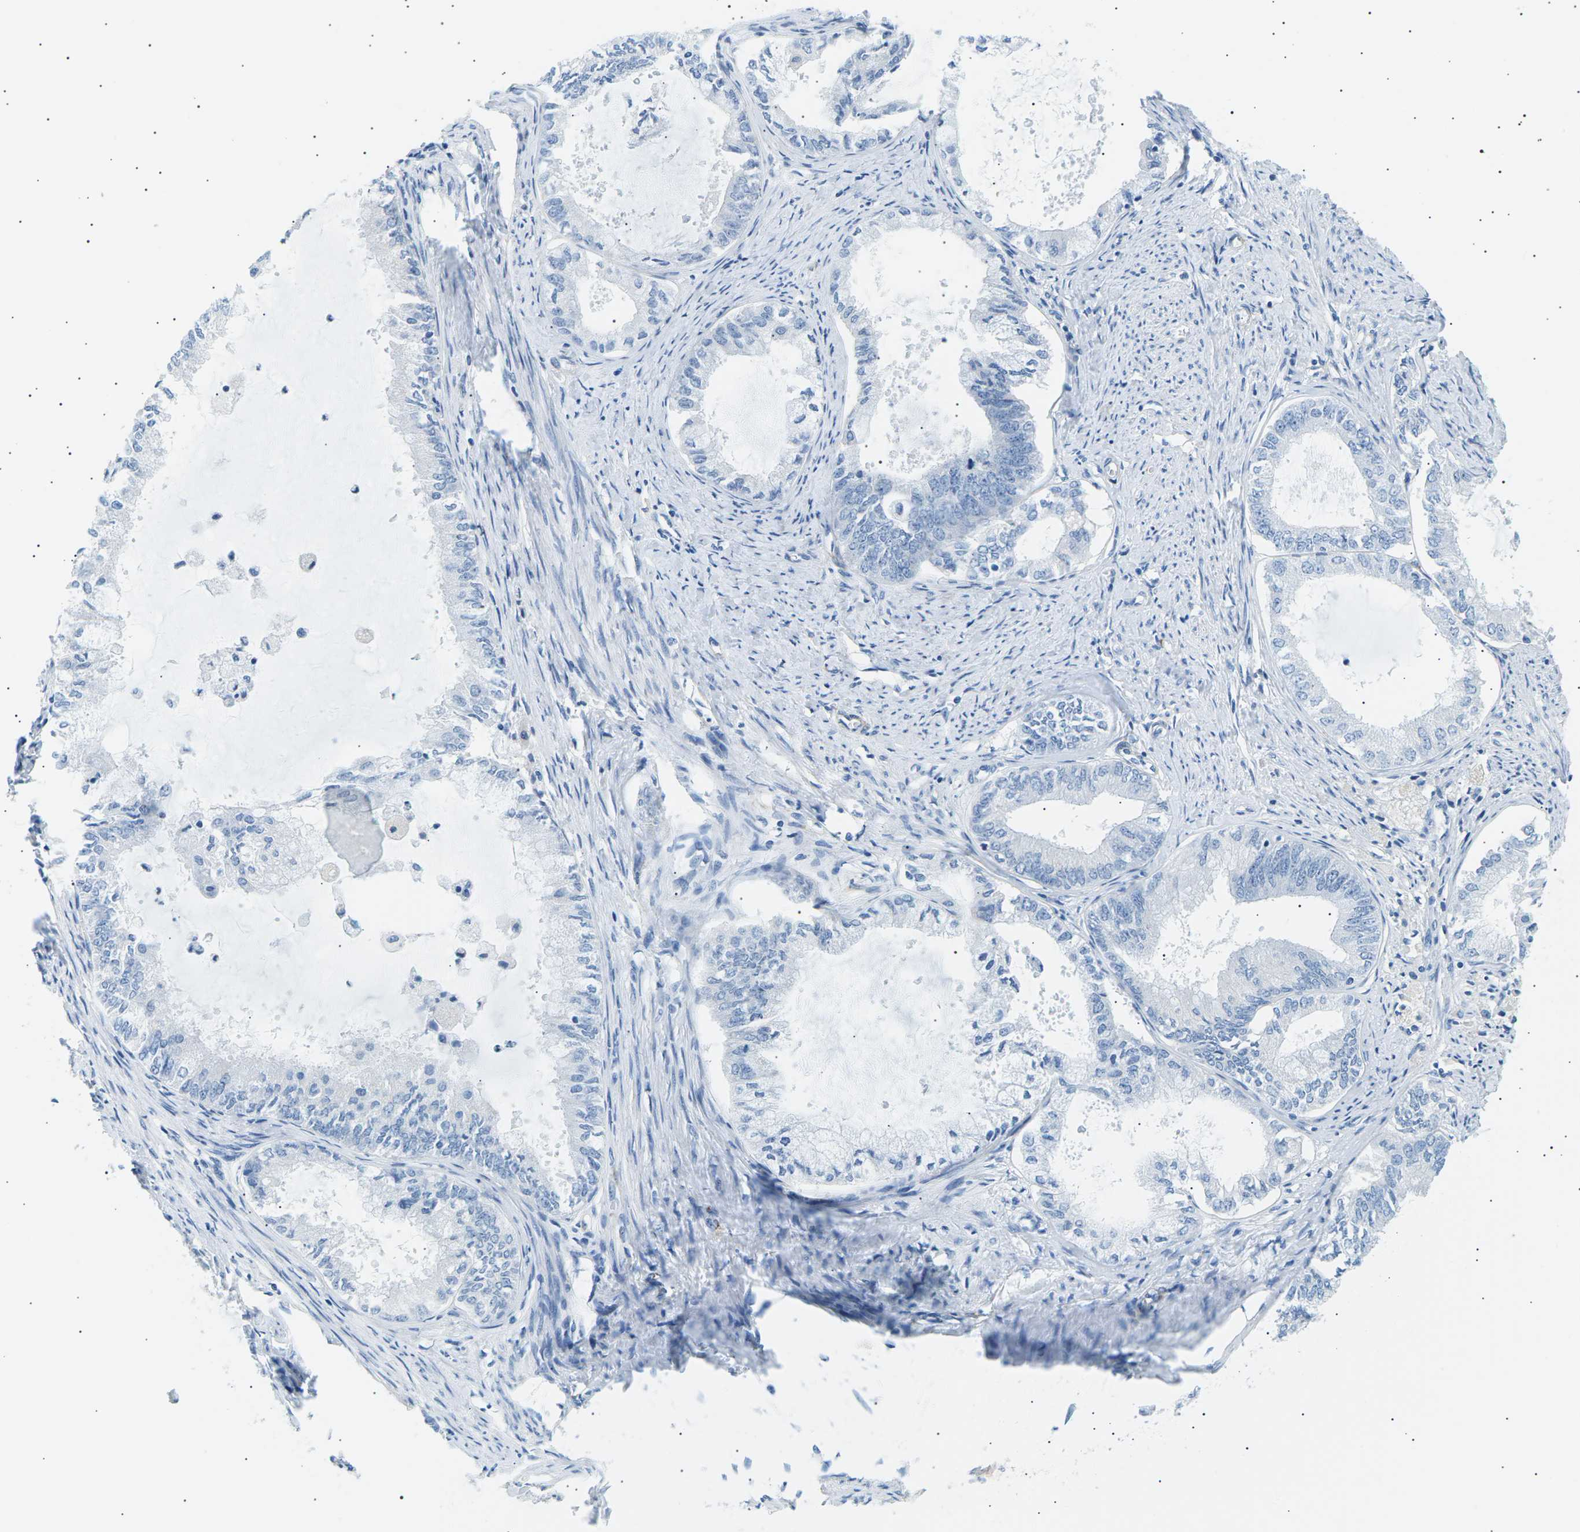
{"staining": {"intensity": "negative", "quantity": "none", "location": "none"}, "tissue": "endometrial cancer", "cell_type": "Tumor cells", "image_type": "cancer", "snomed": [{"axis": "morphology", "description": "Adenocarcinoma, NOS"}, {"axis": "topography", "description": "Endometrium"}], "caption": "This is an IHC micrograph of endometrial cancer (adenocarcinoma). There is no expression in tumor cells.", "gene": "SEPTIN5", "patient": {"sex": "female", "age": 86}}